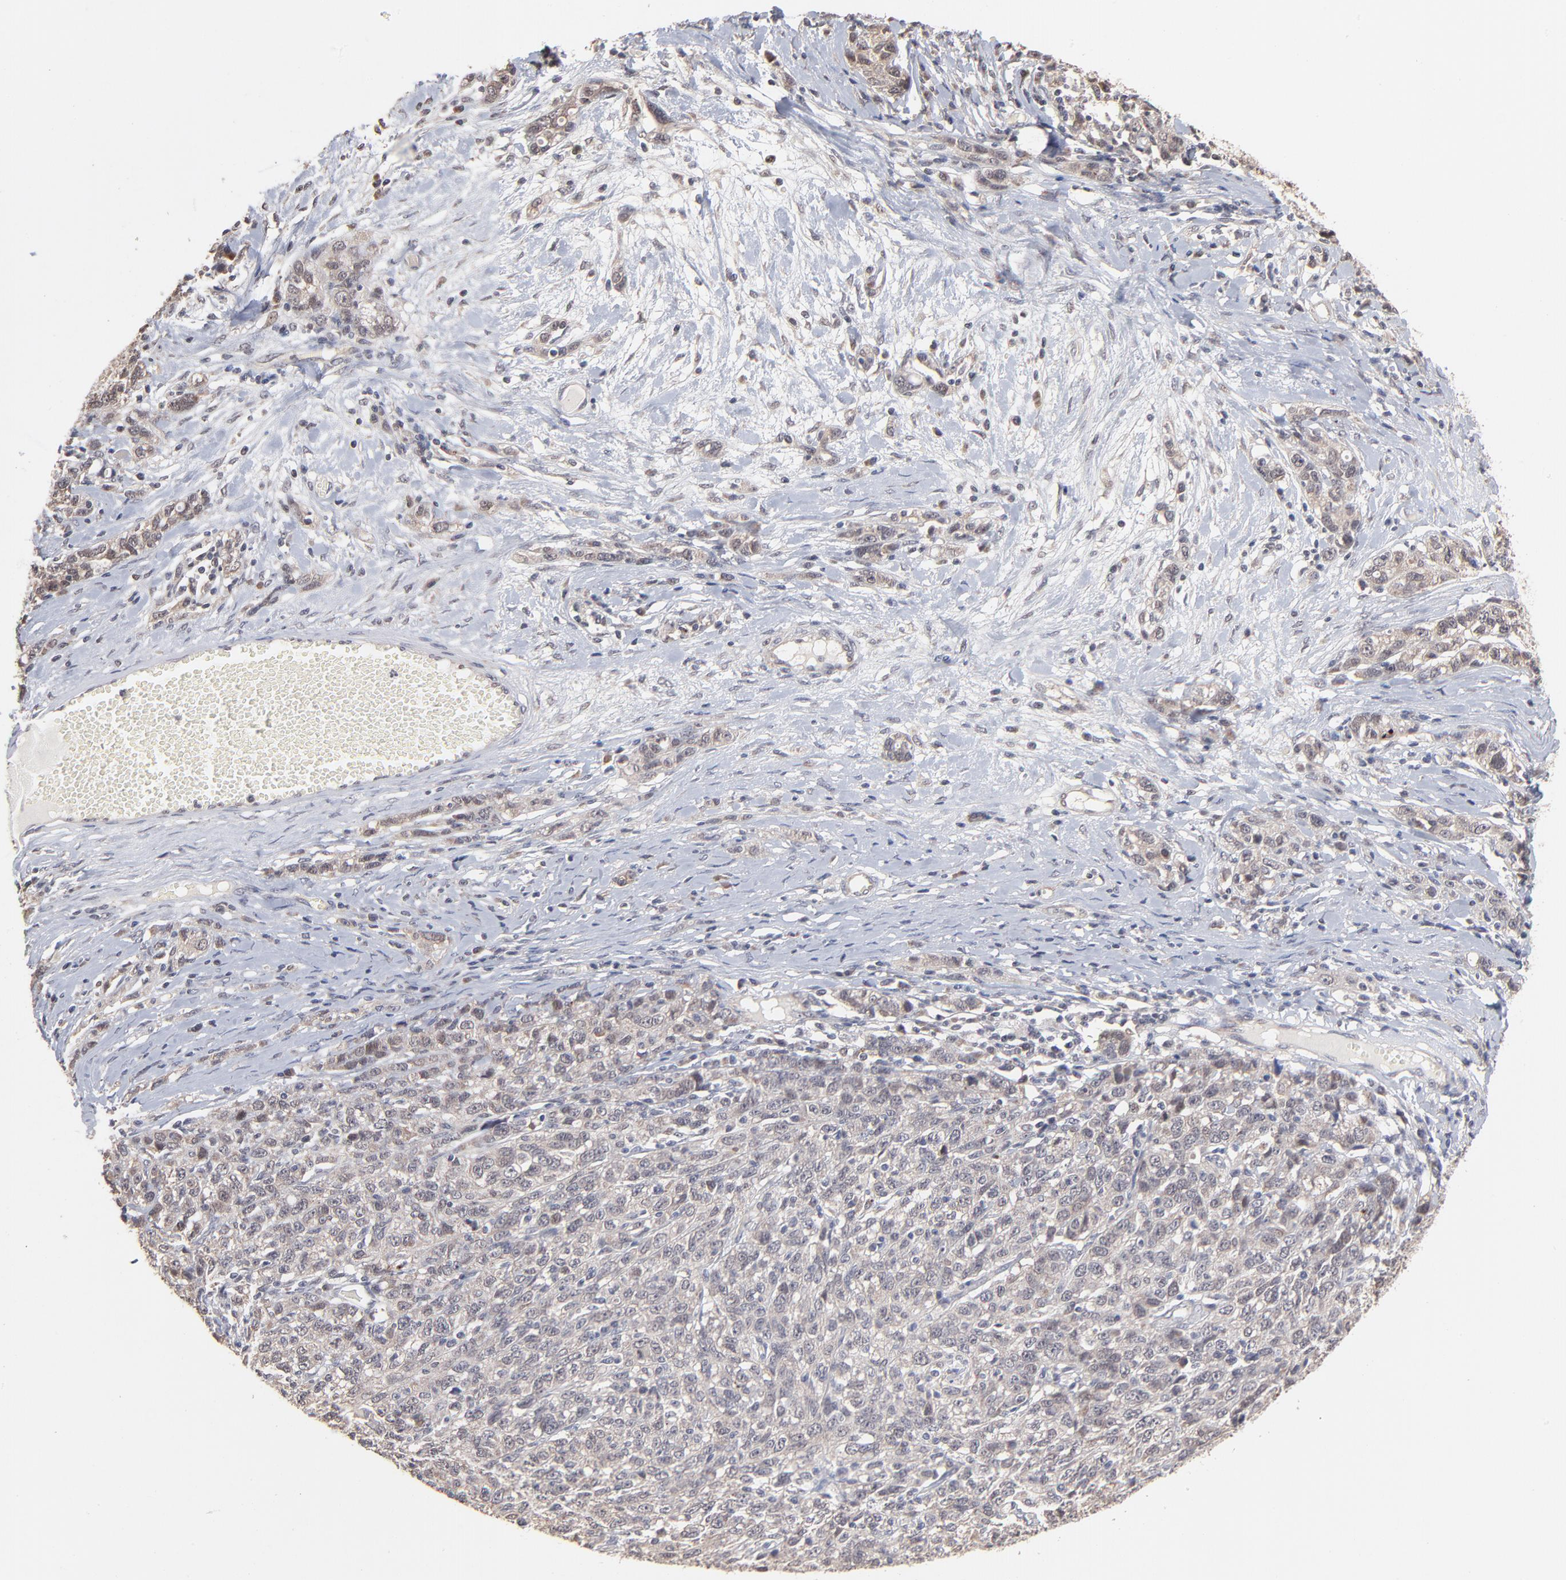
{"staining": {"intensity": "weak", "quantity": "<25%", "location": "cytoplasmic/membranous,nuclear"}, "tissue": "ovarian cancer", "cell_type": "Tumor cells", "image_type": "cancer", "snomed": [{"axis": "morphology", "description": "Cystadenocarcinoma, serous, NOS"}, {"axis": "topography", "description": "Ovary"}], "caption": "Tumor cells show no significant expression in serous cystadenocarcinoma (ovarian).", "gene": "MSL2", "patient": {"sex": "female", "age": 71}}